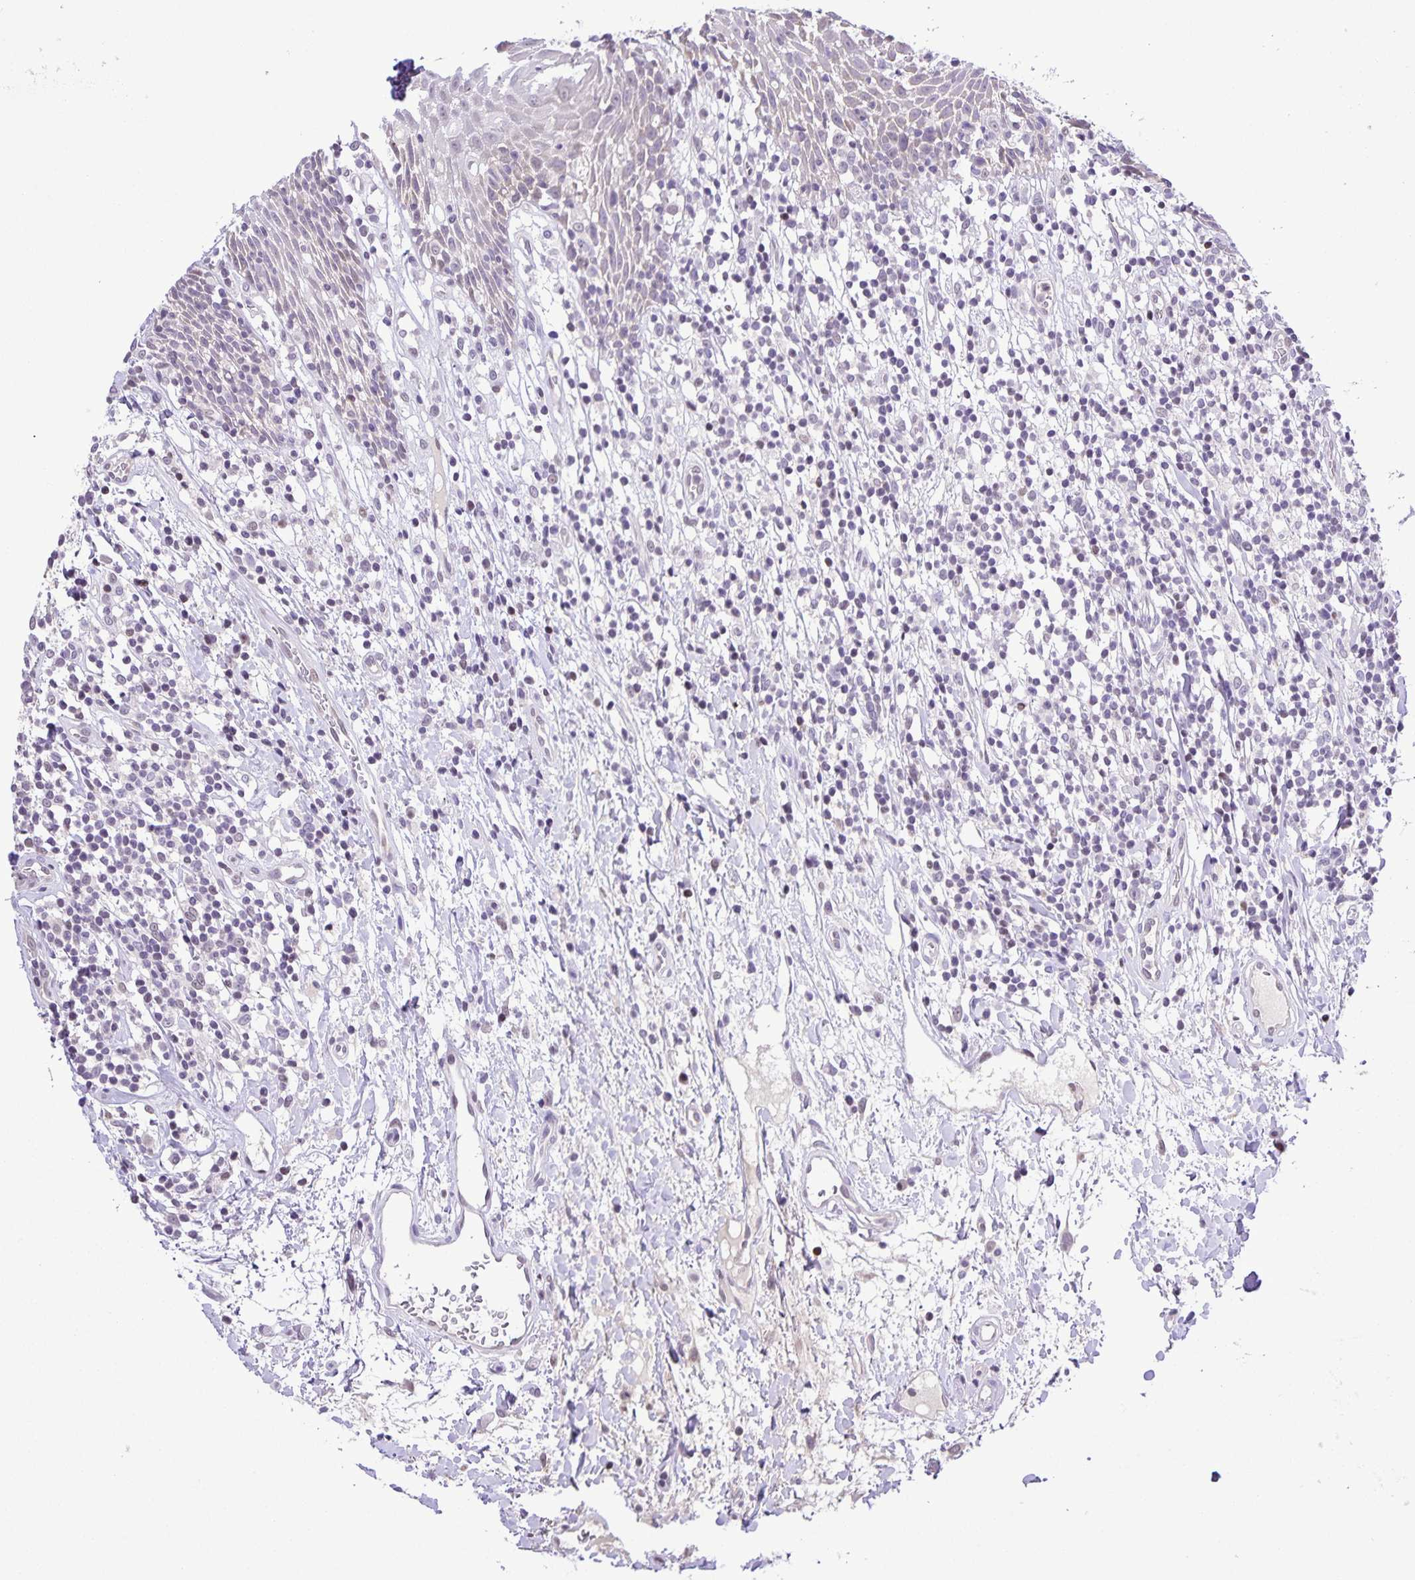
{"staining": {"intensity": "negative", "quantity": "none", "location": "none"}, "tissue": "head and neck cancer", "cell_type": "Tumor cells", "image_type": "cancer", "snomed": [{"axis": "morphology", "description": "Squamous cell carcinoma, NOS"}, {"axis": "topography", "description": "Oral tissue"}, {"axis": "topography", "description": "Head-Neck"}], "caption": "The micrograph exhibits no significant staining in tumor cells of head and neck cancer. (Brightfield microscopy of DAB (3,3'-diaminobenzidine) immunohistochemistry (IHC) at high magnification).", "gene": "ONECUT2", "patient": {"sex": "male", "age": 49}}